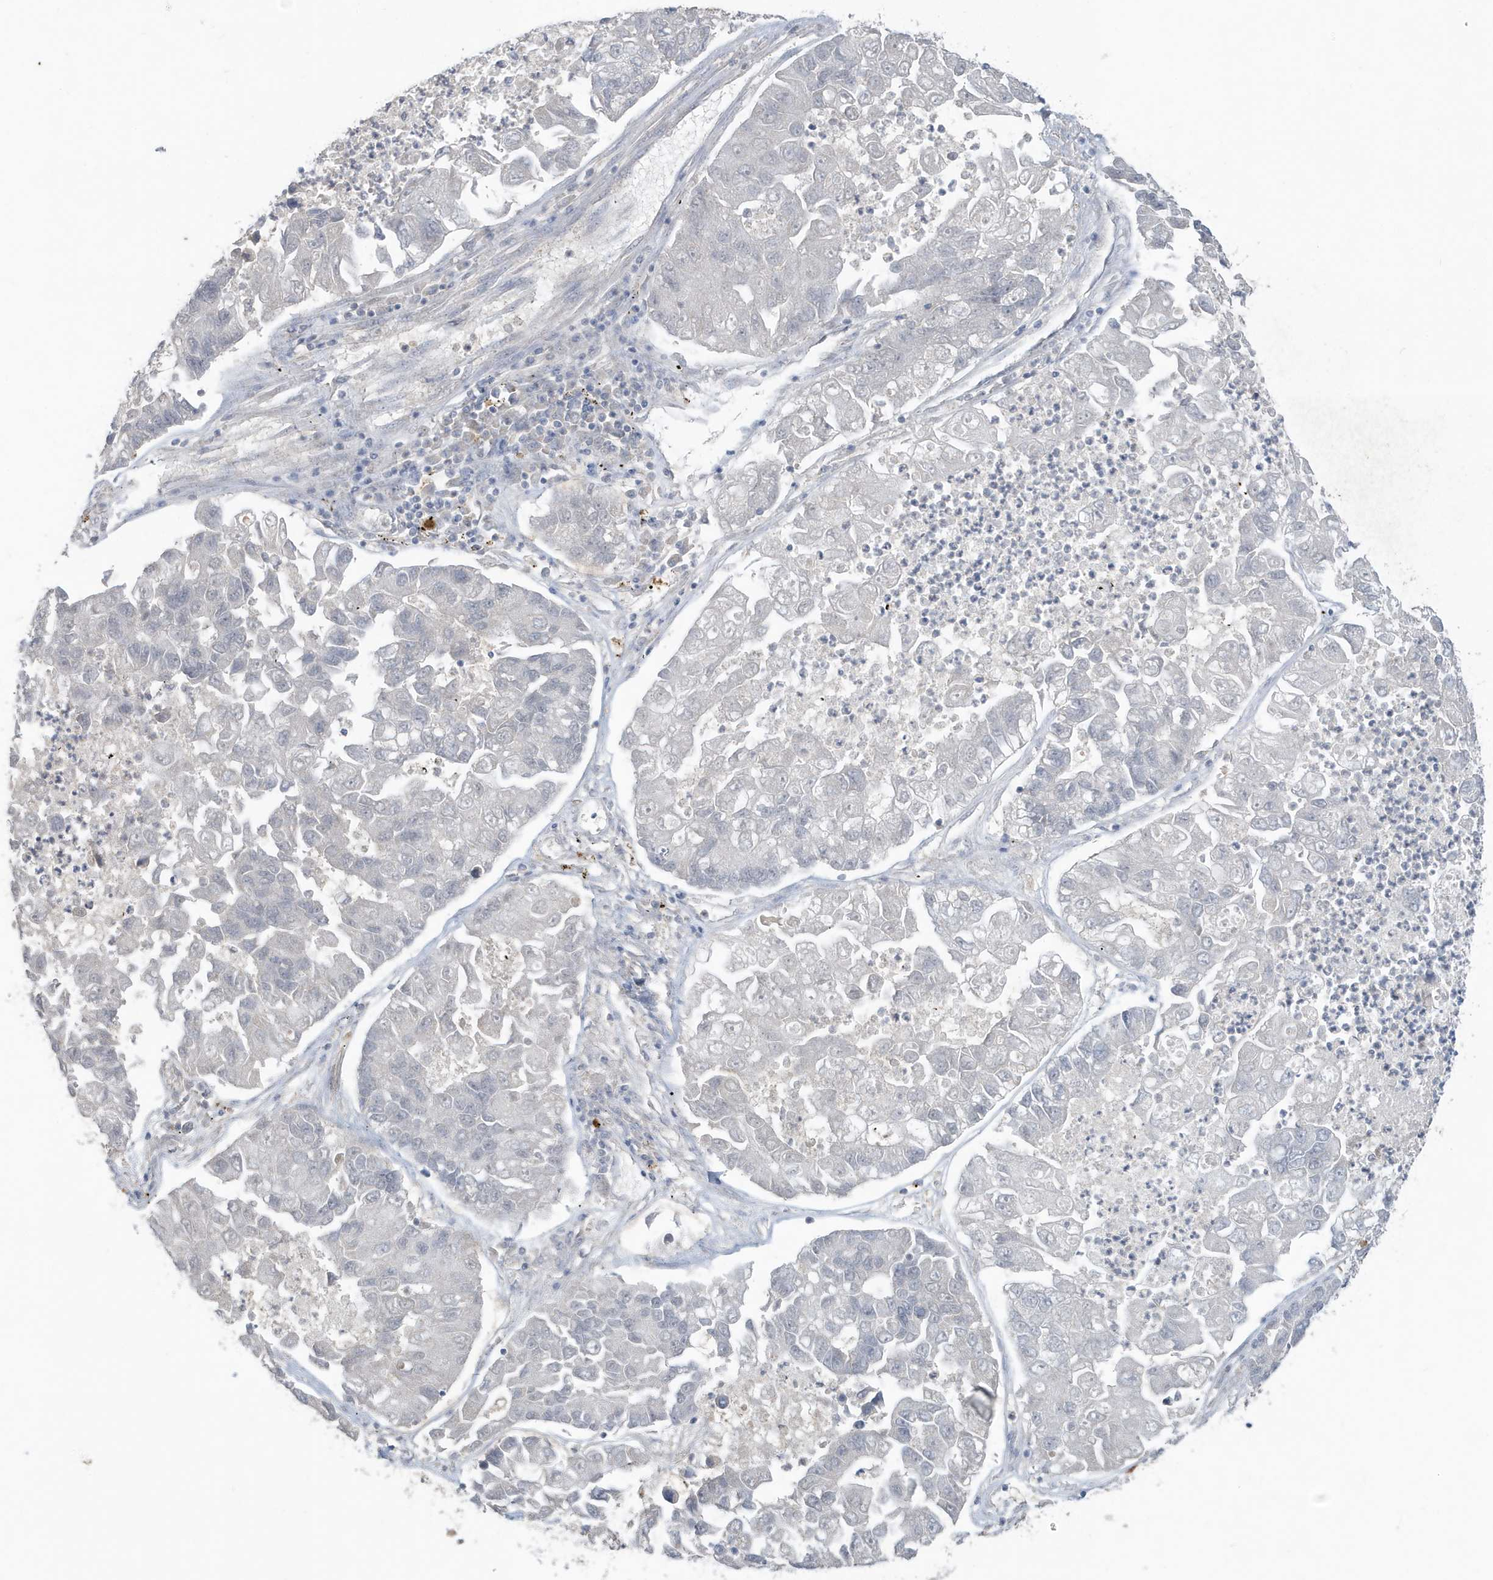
{"staining": {"intensity": "negative", "quantity": "none", "location": "none"}, "tissue": "lung cancer", "cell_type": "Tumor cells", "image_type": "cancer", "snomed": [{"axis": "morphology", "description": "Adenocarcinoma, NOS"}, {"axis": "topography", "description": "Lung"}], "caption": "High power microscopy micrograph of an IHC image of lung adenocarcinoma, revealing no significant expression in tumor cells. (DAB immunohistochemistry with hematoxylin counter stain).", "gene": "C1RL", "patient": {"sex": "female", "age": 51}}